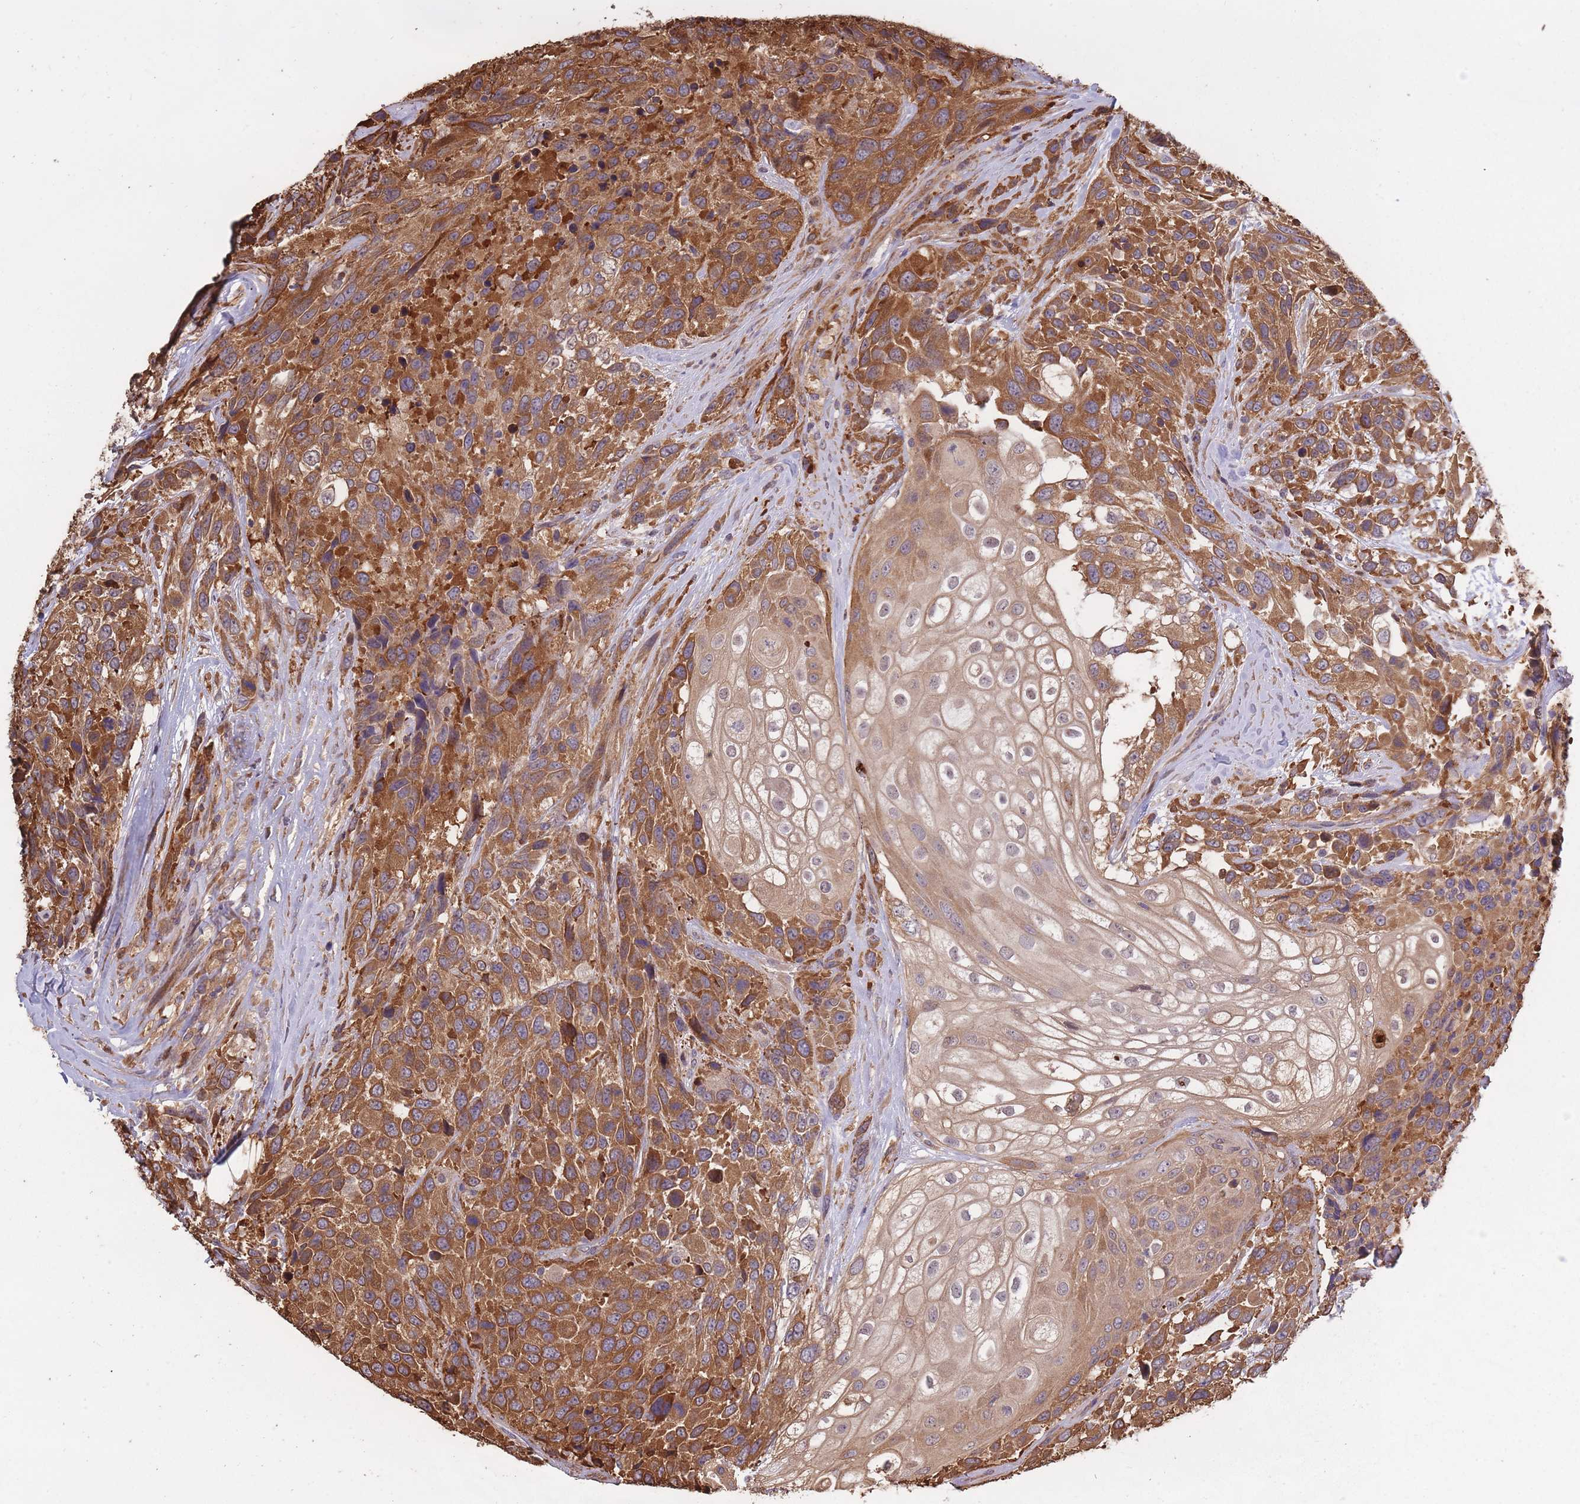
{"staining": {"intensity": "moderate", "quantity": ">75%", "location": "cytoplasmic/membranous"}, "tissue": "urothelial cancer", "cell_type": "Tumor cells", "image_type": "cancer", "snomed": [{"axis": "morphology", "description": "Urothelial carcinoma, High grade"}, {"axis": "topography", "description": "Urinary bladder"}], "caption": "An immunohistochemistry (IHC) histopathology image of tumor tissue is shown. Protein staining in brown highlights moderate cytoplasmic/membranous positivity in urothelial cancer within tumor cells.", "gene": "ARL13B", "patient": {"sex": "female", "age": 70}}